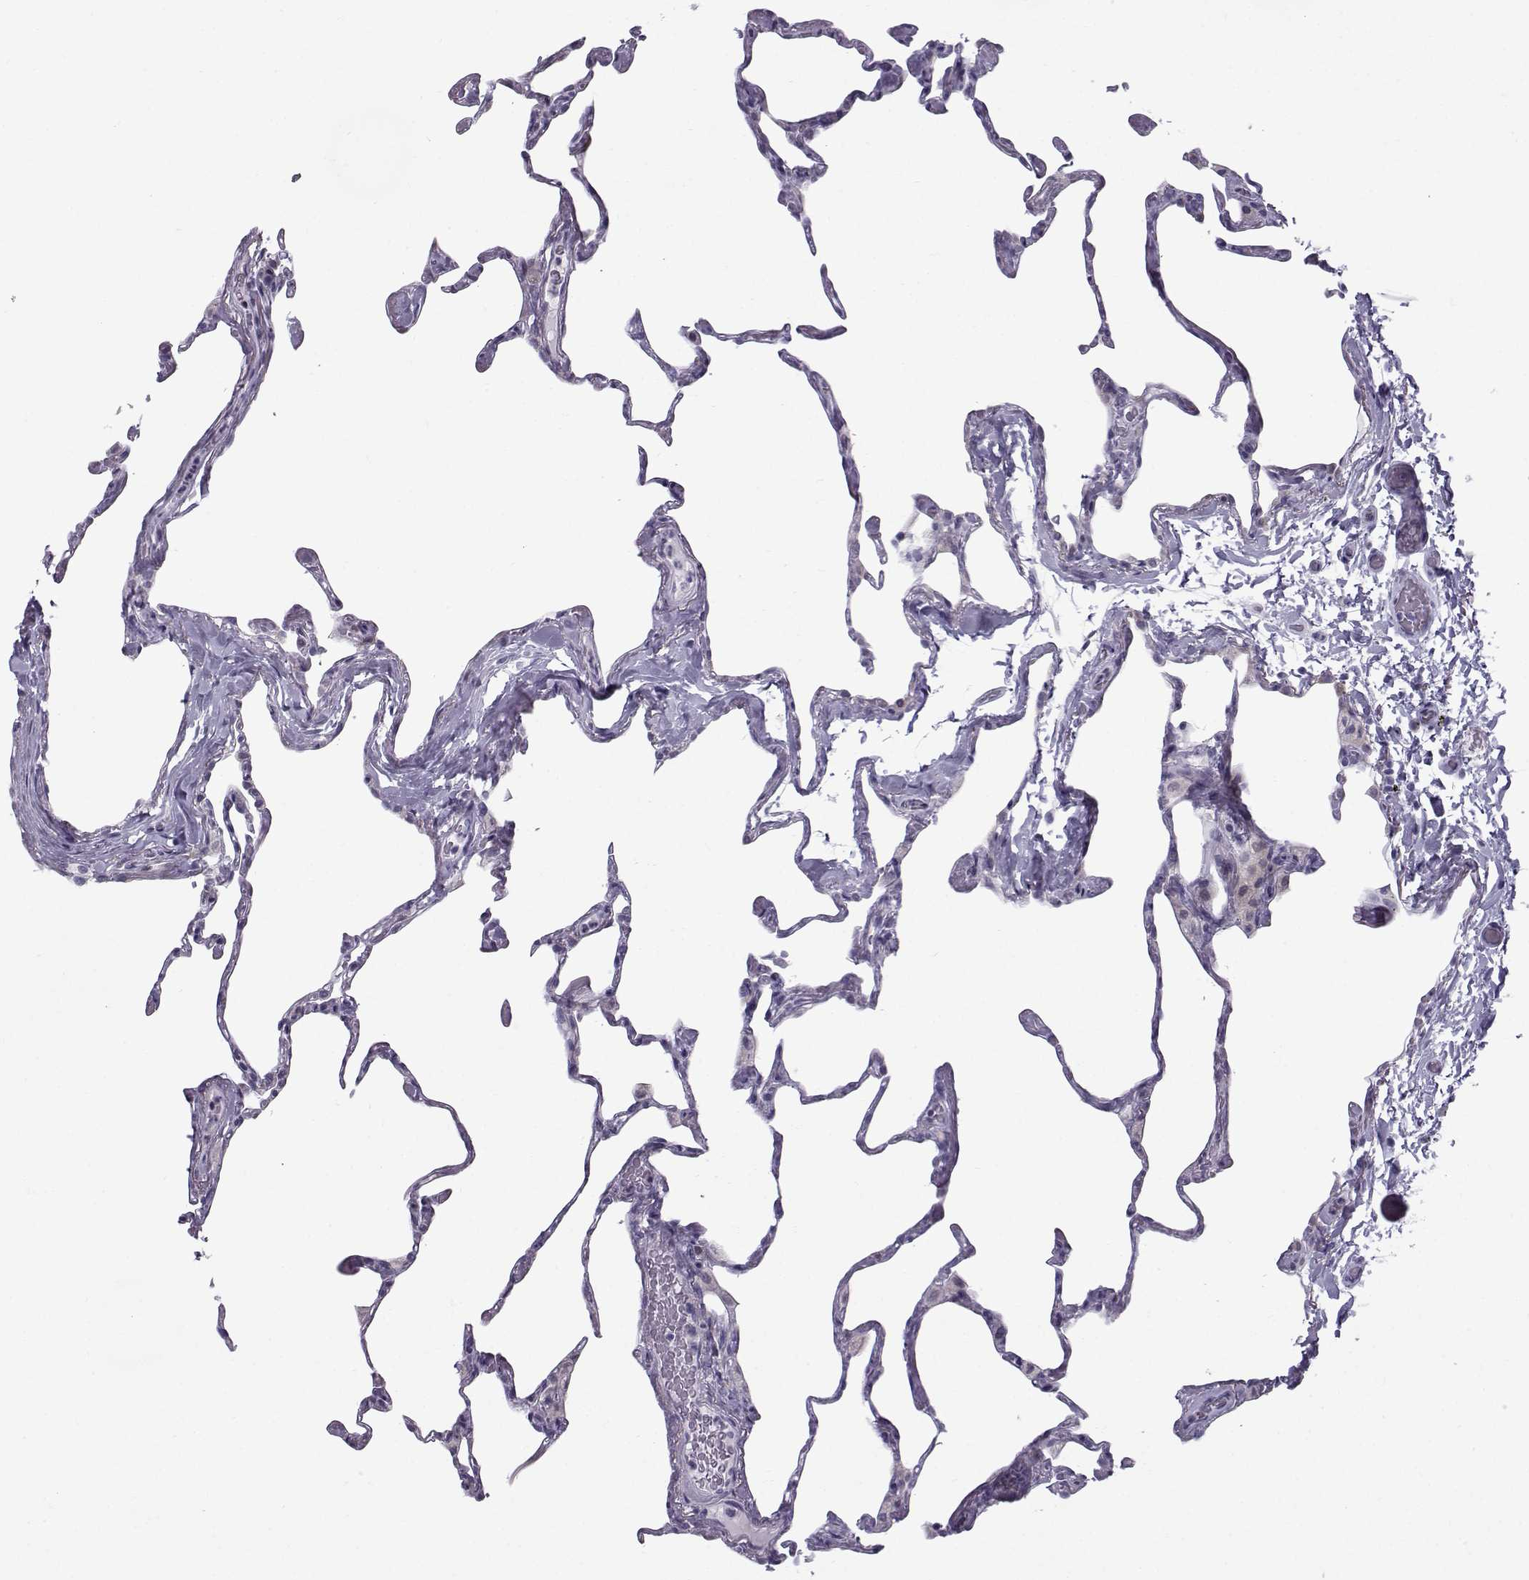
{"staining": {"intensity": "negative", "quantity": "none", "location": "none"}, "tissue": "lung", "cell_type": "Alveolar cells", "image_type": "normal", "snomed": [{"axis": "morphology", "description": "Normal tissue, NOS"}, {"axis": "topography", "description": "Lung"}], "caption": "Immunohistochemistry (IHC) micrograph of benign lung stained for a protein (brown), which displays no staining in alveolar cells.", "gene": "DMRT3", "patient": {"sex": "male", "age": 65}}